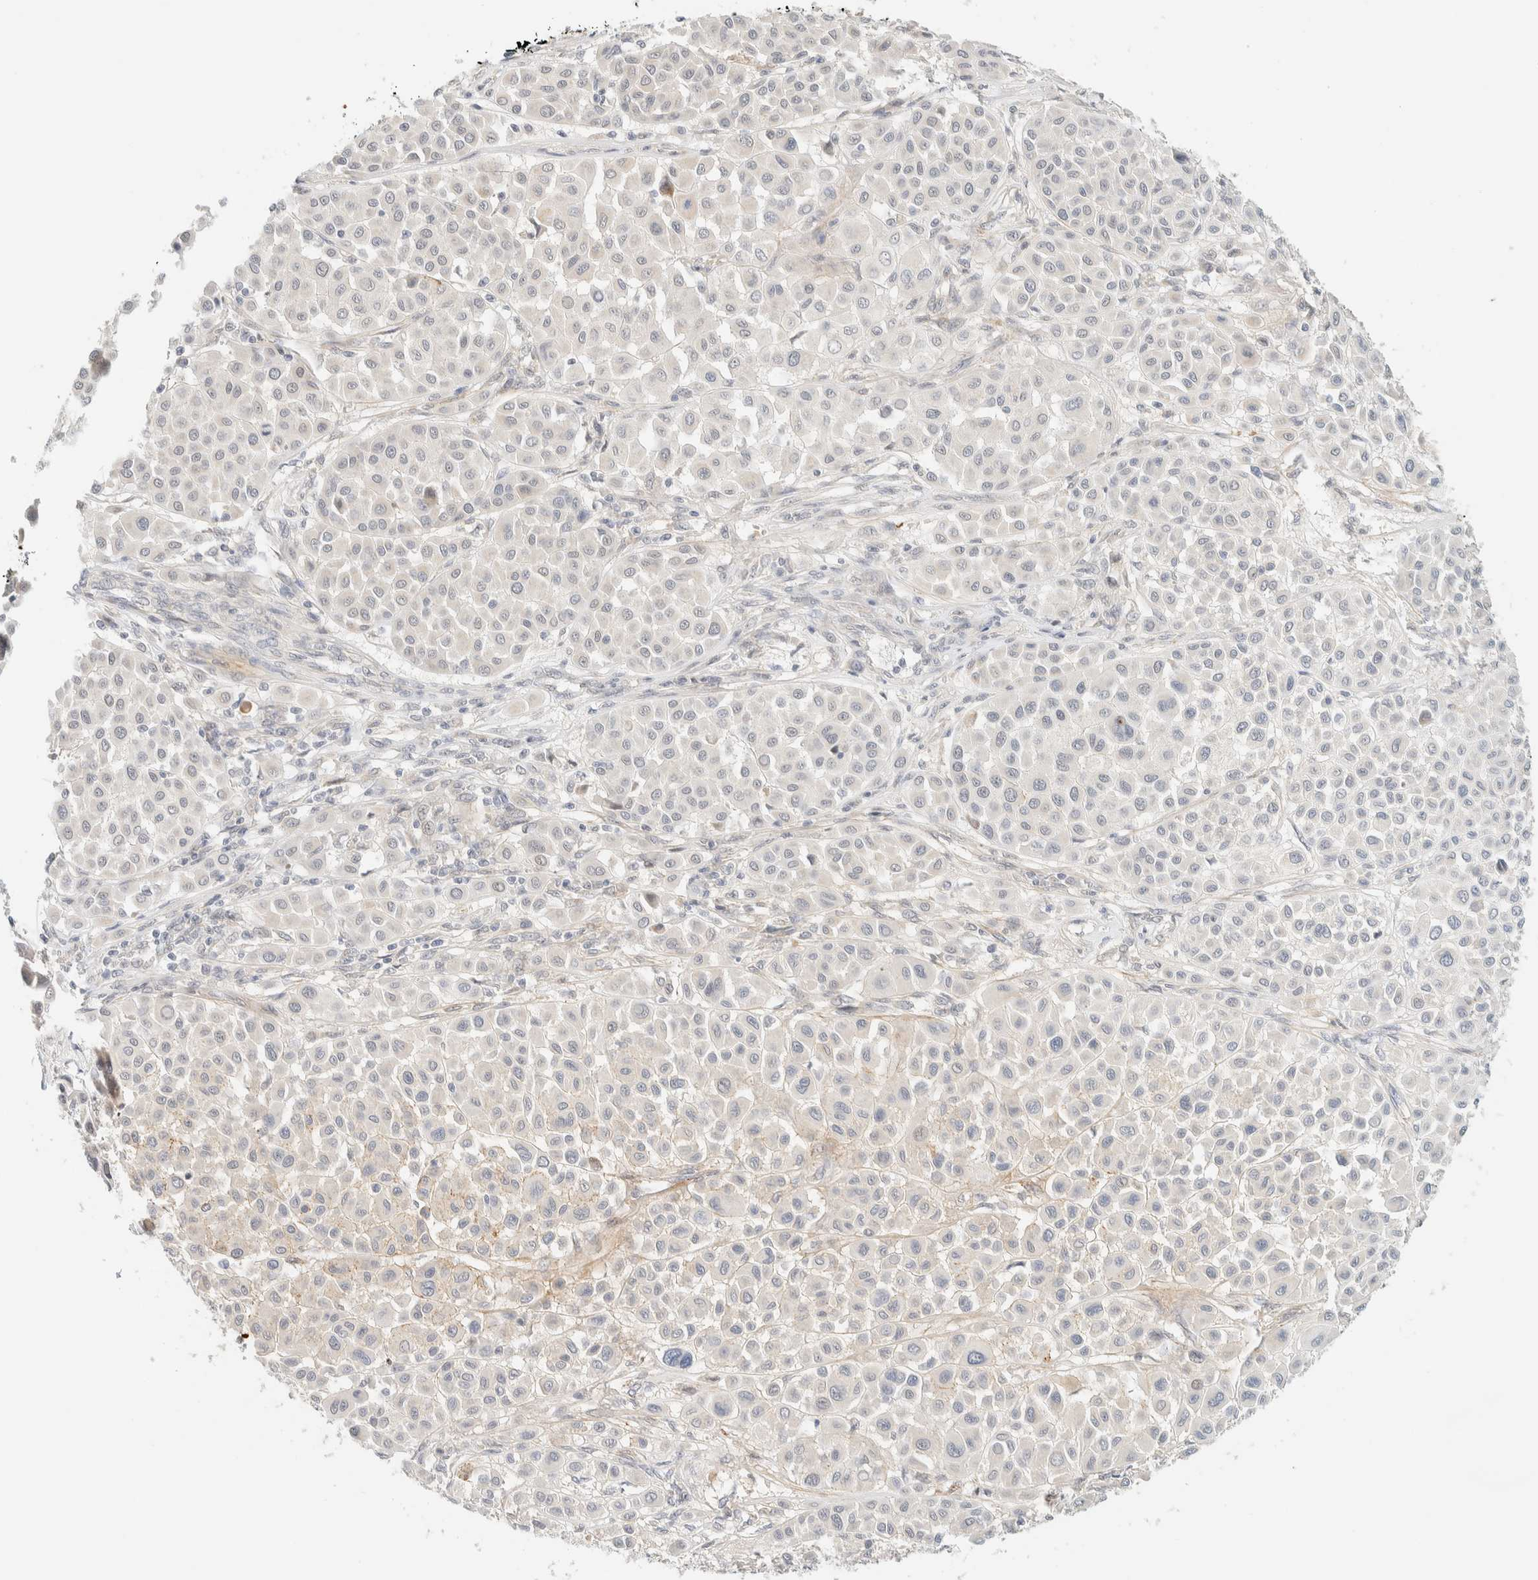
{"staining": {"intensity": "negative", "quantity": "none", "location": "none"}, "tissue": "melanoma", "cell_type": "Tumor cells", "image_type": "cancer", "snomed": [{"axis": "morphology", "description": "Malignant melanoma, Metastatic site"}, {"axis": "topography", "description": "Soft tissue"}], "caption": "Human melanoma stained for a protein using immunohistochemistry (IHC) shows no expression in tumor cells.", "gene": "TNK1", "patient": {"sex": "male", "age": 41}}